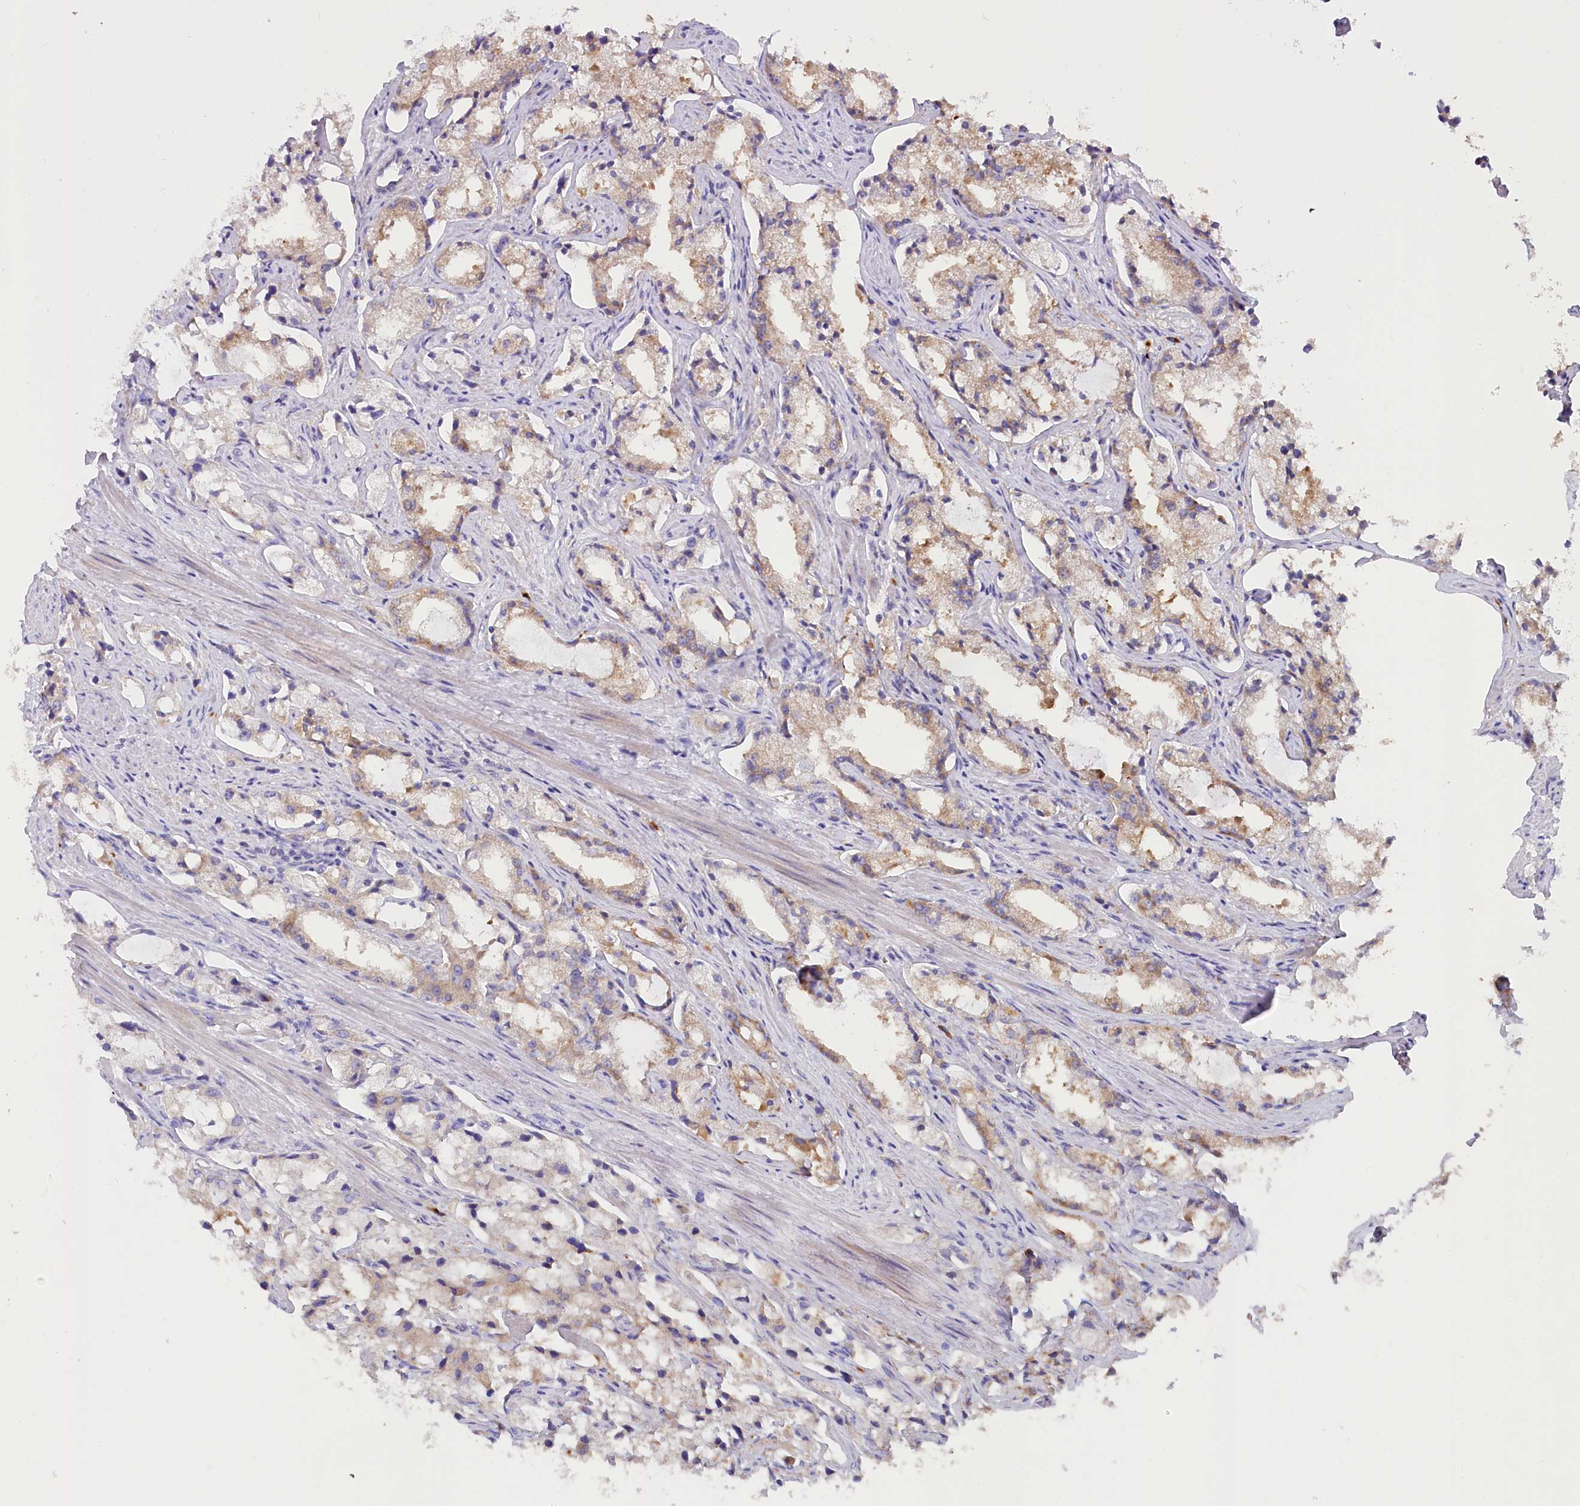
{"staining": {"intensity": "weak", "quantity": ">75%", "location": "cytoplasmic/membranous"}, "tissue": "prostate cancer", "cell_type": "Tumor cells", "image_type": "cancer", "snomed": [{"axis": "morphology", "description": "Adenocarcinoma, High grade"}, {"axis": "topography", "description": "Prostate"}], "caption": "Immunohistochemical staining of prostate cancer (high-grade adenocarcinoma) displays low levels of weak cytoplasmic/membranous protein expression in about >75% of tumor cells. Immunohistochemistry (ihc) stains the protein in brown and the nuclei are stained blue.", "gene": "POGLUT1", "patient": {"sex": "male", "age": 66}}